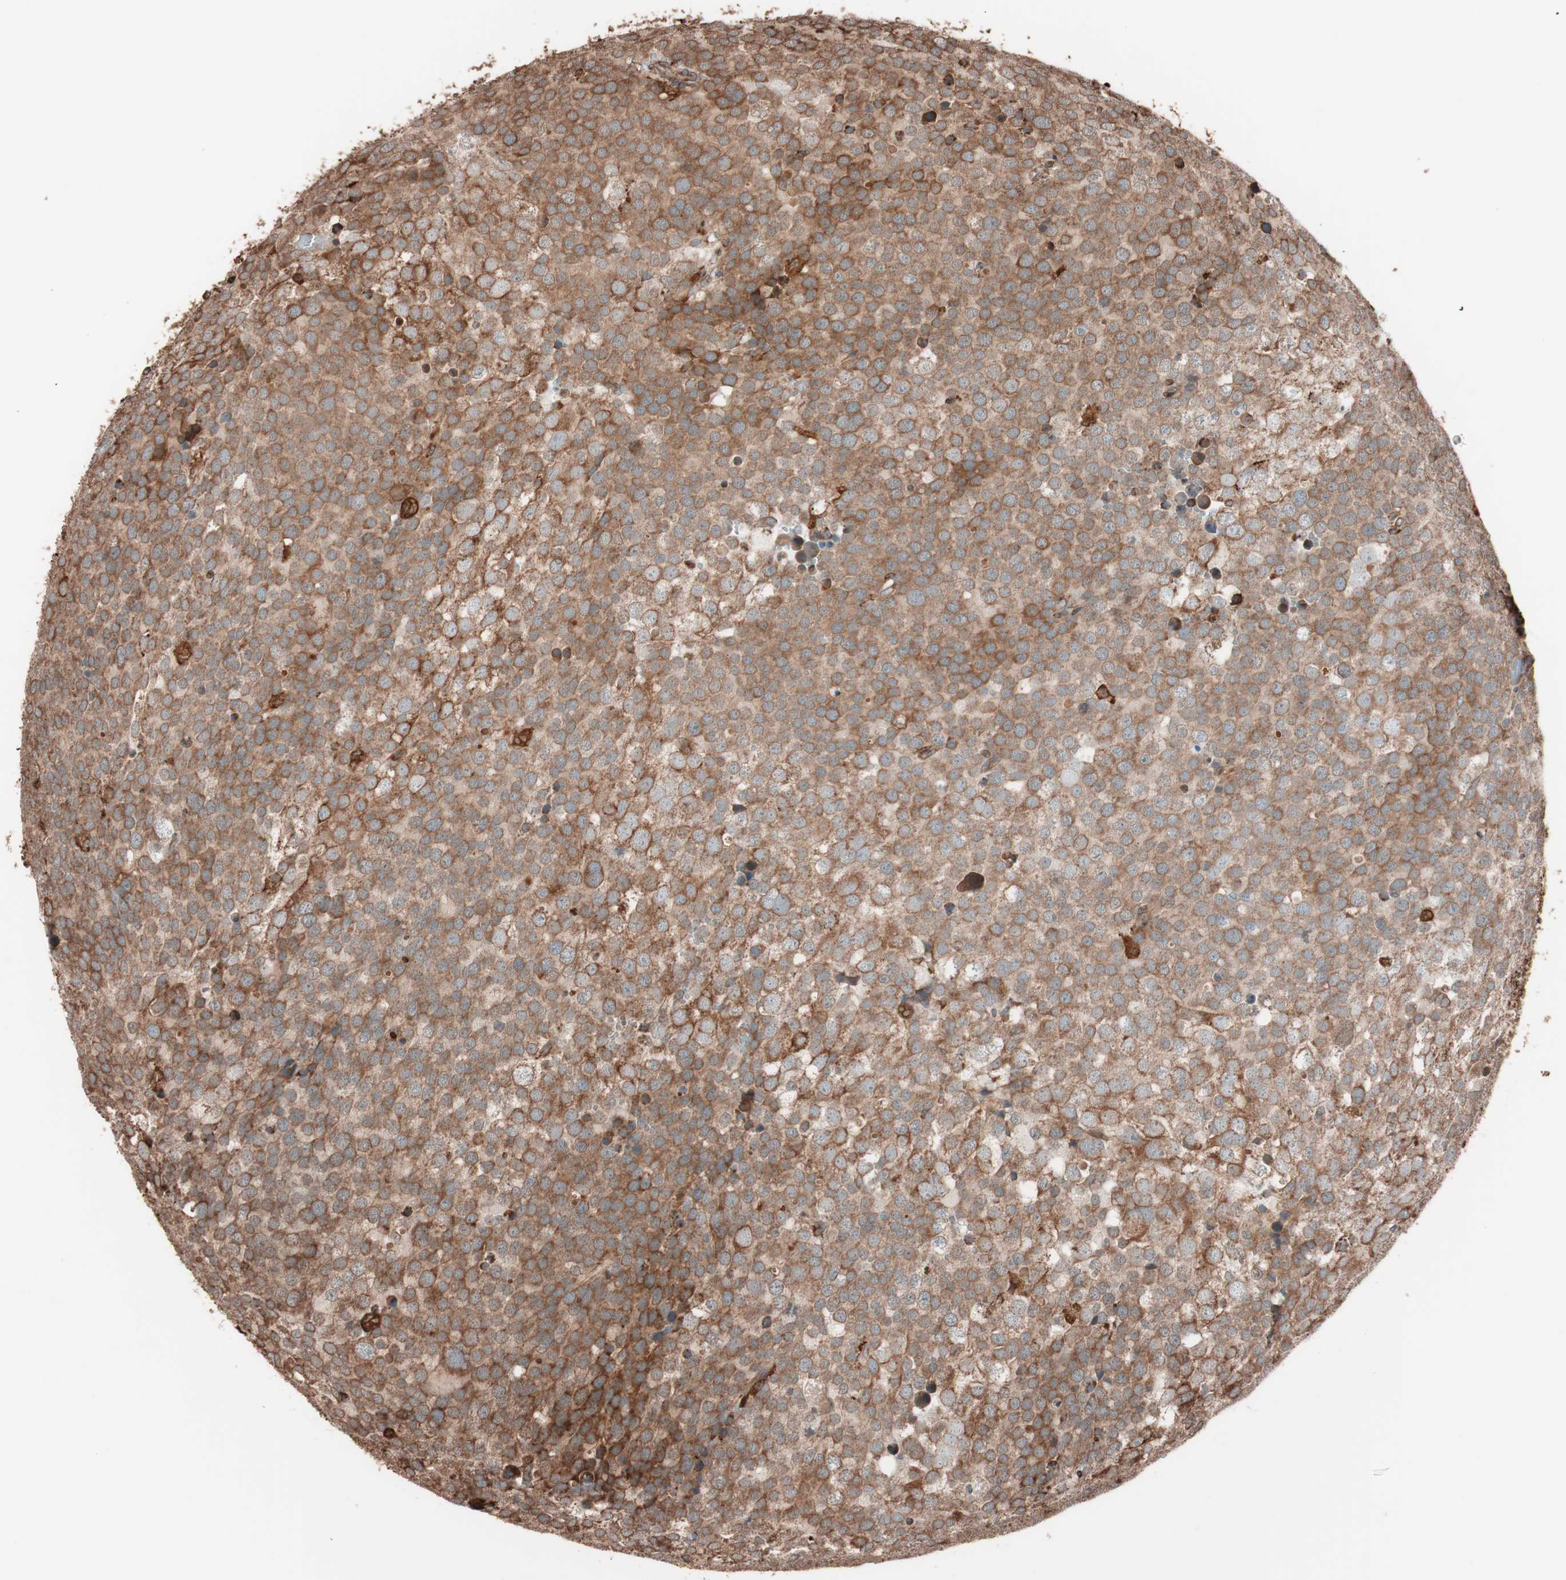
{"staining": {"intensity": "moderate", "quantity": ">75%", "location": "cytoplasmic/membranous"}, "tissue": "testis cancer", "cell_type": "Tumor cells", "image_type": "cancer", "snomed": [{"axis": "morphology", "description": "Seminoma, NOS"}, {"axis": "topography", "description": "Testis"}], "caption": "Testis cancer (seminoma) stained with a brown dye shows moderate cytoplasmic/membranous positive positivity in approximately >75% of tumor cells.", "gene": "VEGFA", "patient": {"sex": "male", "age": 71}}